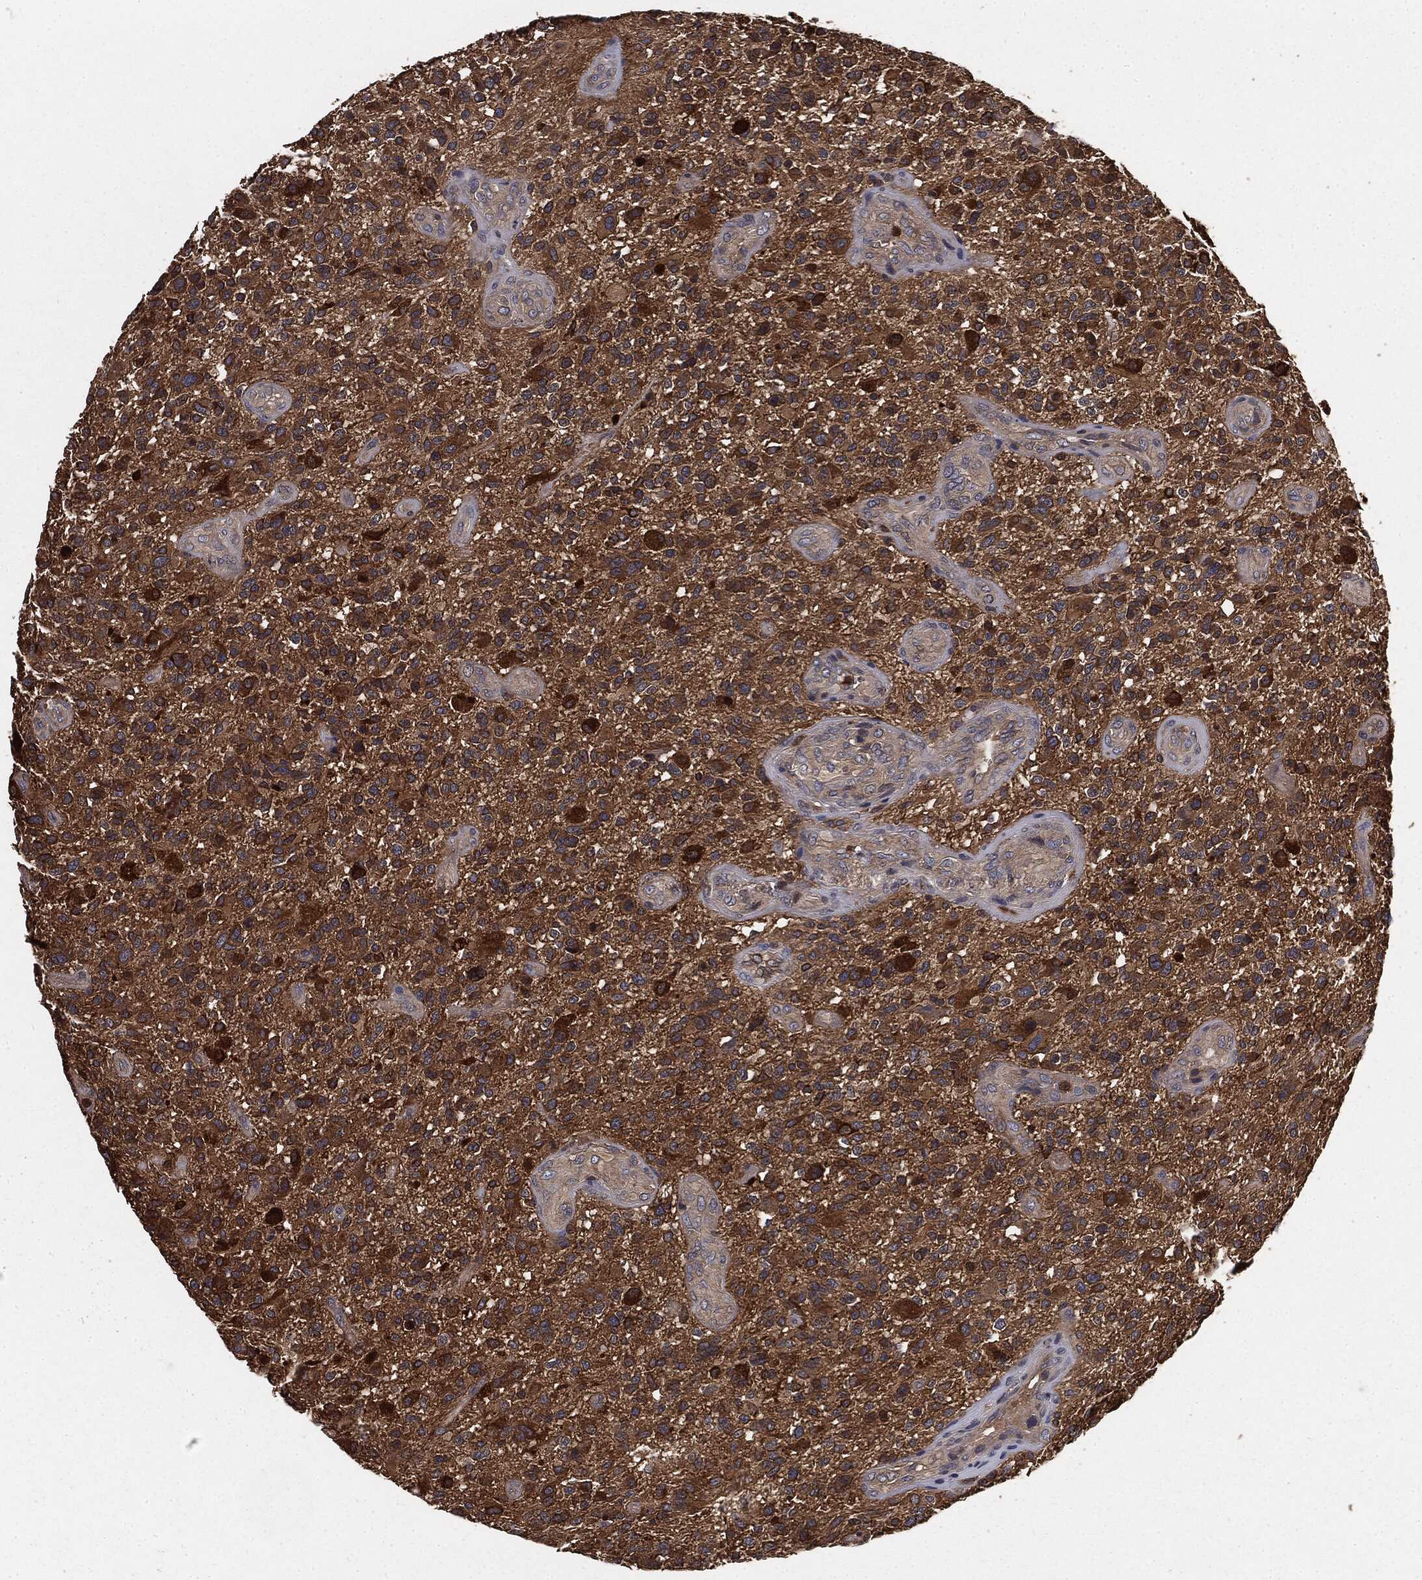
{"staining": {"intensity": "moderate", "quantity": "25%-75%", "location": "cytoplasmic/membranous"}, "tissue": "glioma", "cell_type": "Tumor cells", "image_type": "cancer", "snomed": [{"axis": "morphology", "description": "Glioma, malignant, High grade"}, {"axis": "topography", "description": "Brain"}], "caption": "Immunohistochemical staining of human malignant glioma (high-grade) reveals medium levels of moderate cytoplasmic/membranous protein expression in about 25%-75% of tumor cells.", "gene": "GNB5", "patient": {"sex": "male", "age": 47}}